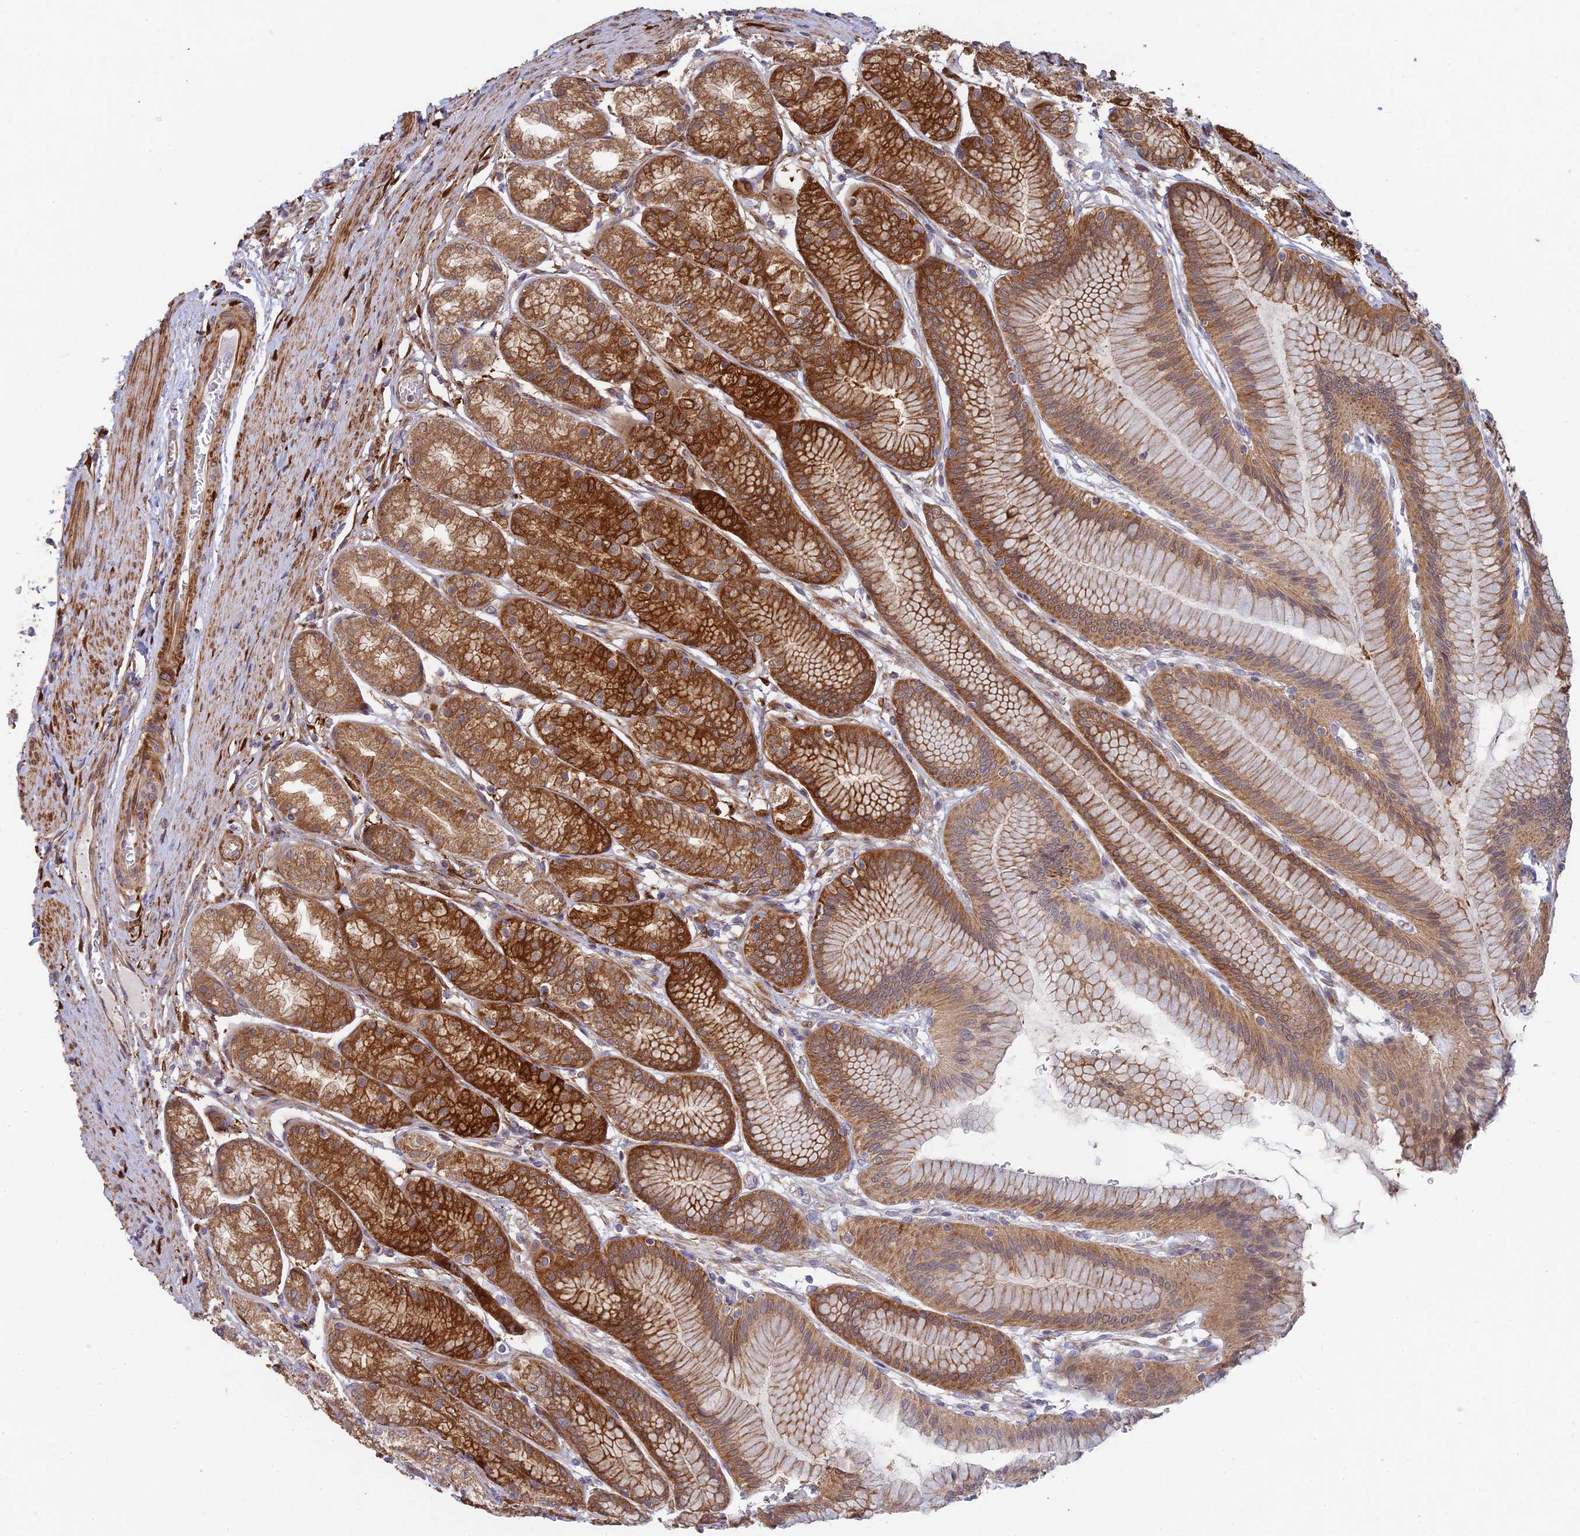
{"staining": {"intensity": "strong", "quantity": "25%-75%", "location": "cytoplasmic/membranous,nuclear"}, "tissue": "stomach", "cell_type": "Glandular cells", "image_type": "normal", "snomed": [{"axis": "morphology", "description": "Normal tissue, NOS"}, {"axis": "morphology", "description": "Adenocarcinoma, NOS"}, {"axis": "morphology", "description": "Adenocarcinoma, High grade"}, {"axis": "topography", "description": "Stomach, upper"}, {"axis": "topography", "description": "Stomach"}], "caption": "This image shows immunohistochemistry (IHC) staining of unremarkable stomach, with high strong cytoplasmic/membranous,nuclear staining in about 25%-75% of glandular cells.", "gene": "INCA1", "patient": {"sex": "female", "age": 65}}